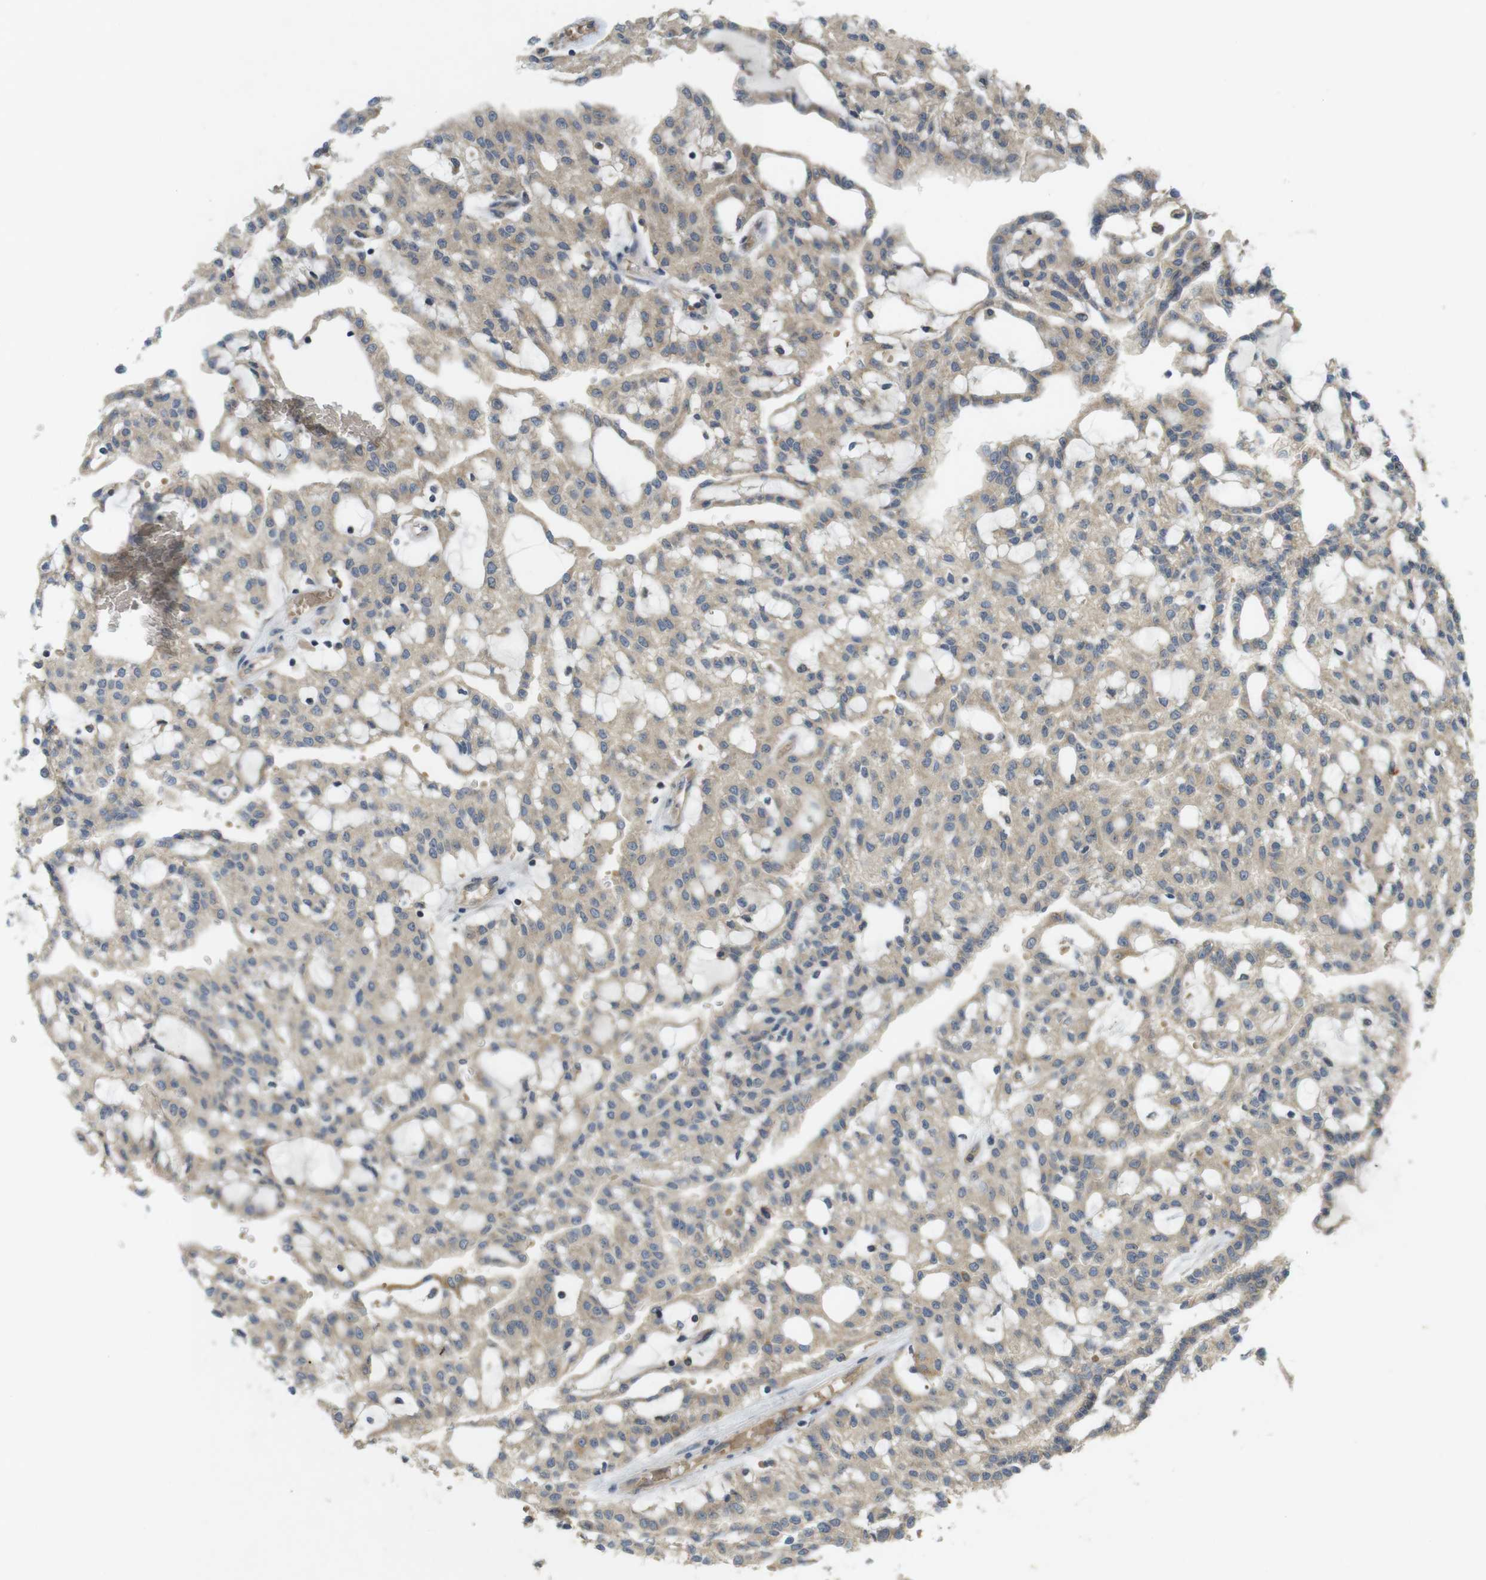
{"staining": {"intensity": "weak", "quantity": ">75%", "location": "cytoplasmic/membranous"}, "tissue": "renal cancer", "cell_type": "Tumor cells", "image_type": "cancer", "snomed": [{"axis": "morphology", "description": "Adenocarcinoma, NOS"}, {"axis": "topography", "description": "Kidney"}], "caption": "This photomicrograph displays adenocarcinoma (renal) stained with IHC to label a protein in brown. The cytoplasmic/membranous of tumor cells show weak positivity for the protein. Nuclei are counter-stained blue.", "gene": "CLTC", "patient": {"sex": "male", "age": 63}}